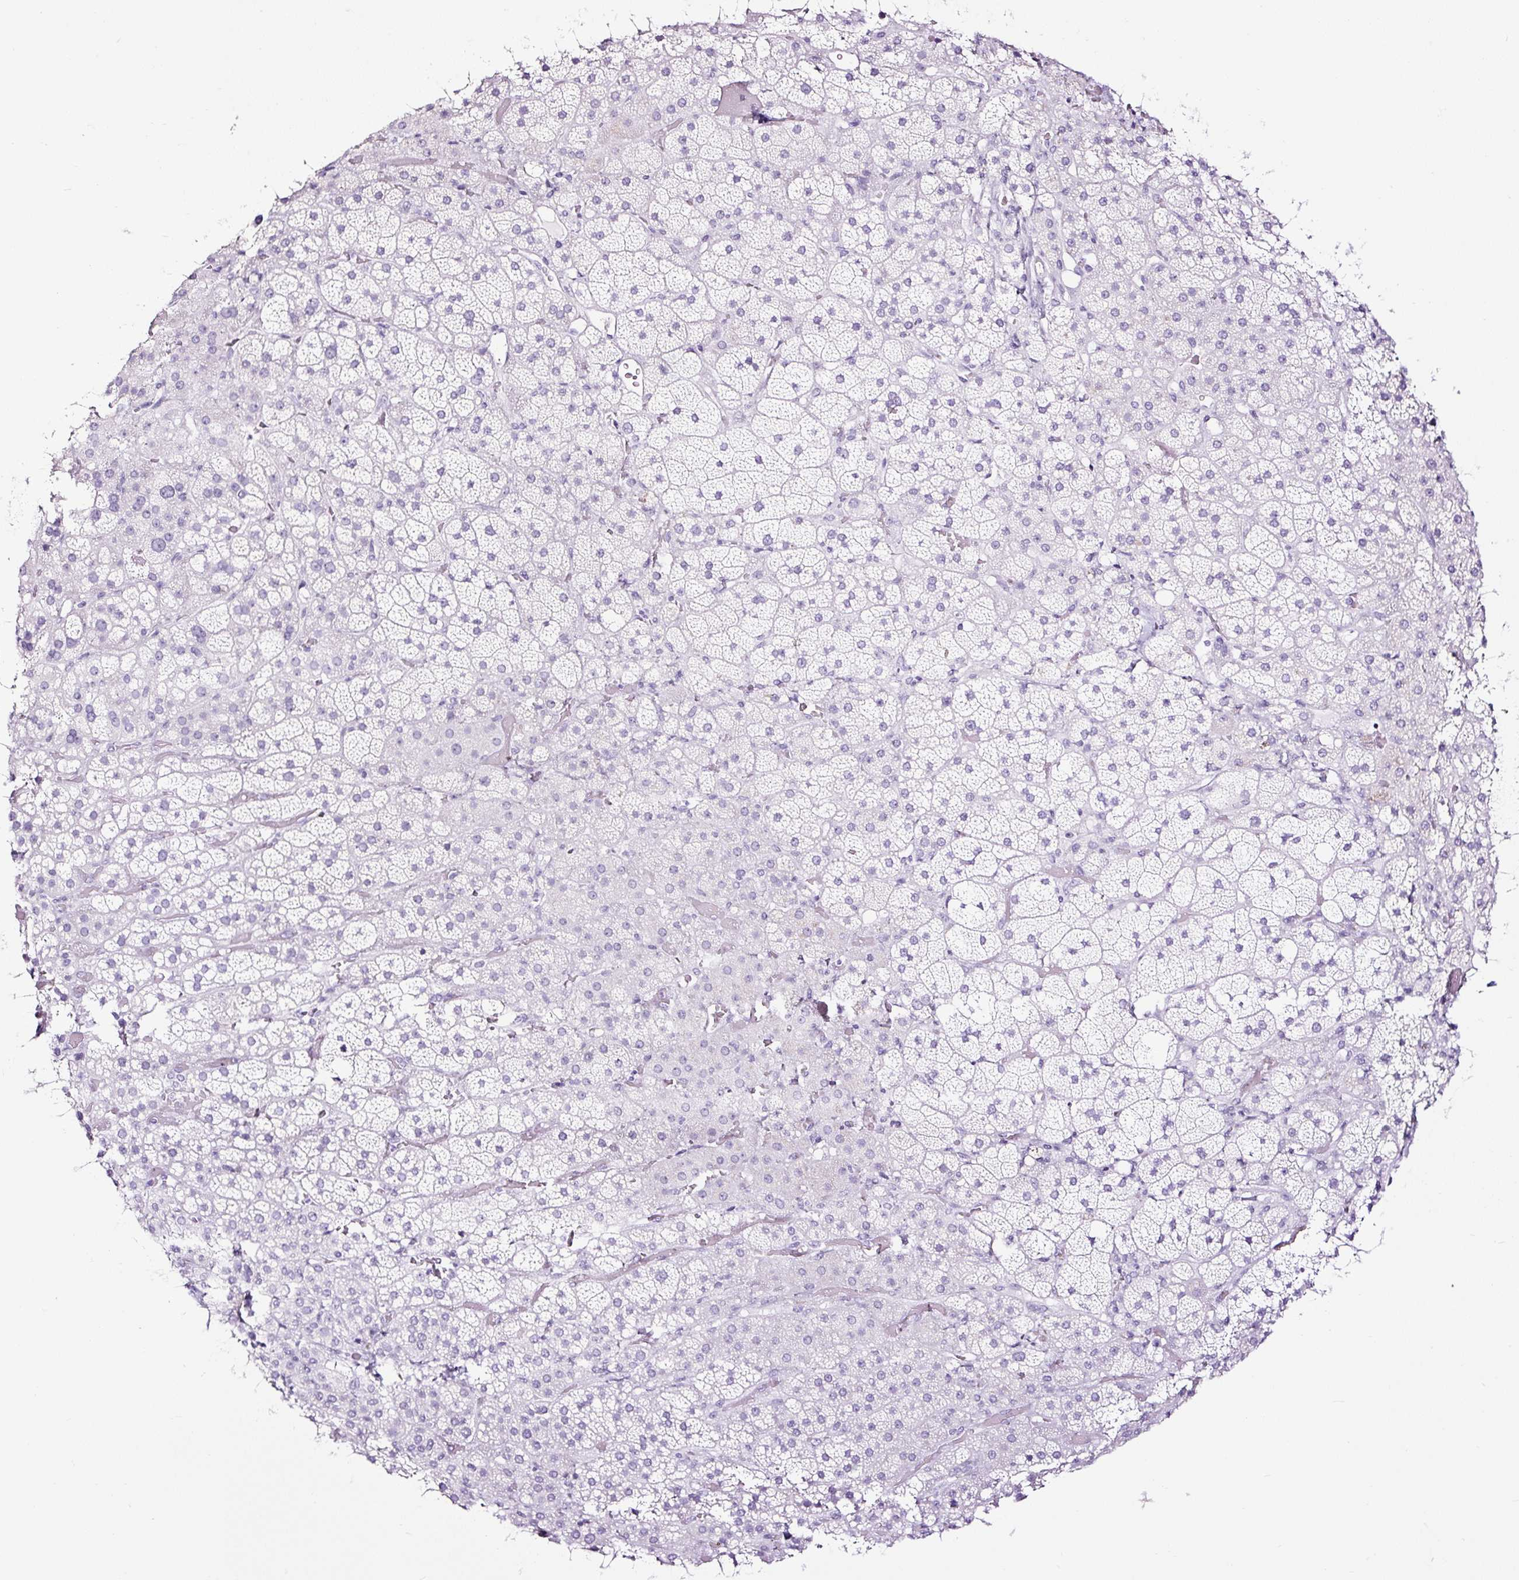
{"staining": {"intensity": "negative", "quantity": "none", "location": "none"}, "tissue": "adrenal gland", "cell_type": "Glandular cells", "image_type": "normal", "snomed": [{"axis": "morphology", "description": "Normal tissue, NOS"}, {"axis": "topography", "description": "Adrenal gland"}], "caption": "IHC photomicrograph of benign adrenal gland: adrenal gland stained with DAB shows no significant protein expression in glandular cells. (DAB immunohistochemistry (IHC) with hematoxylin counter stain).", "gene": "NPHS2", "patient": {"sex": "male", "age": 57}}